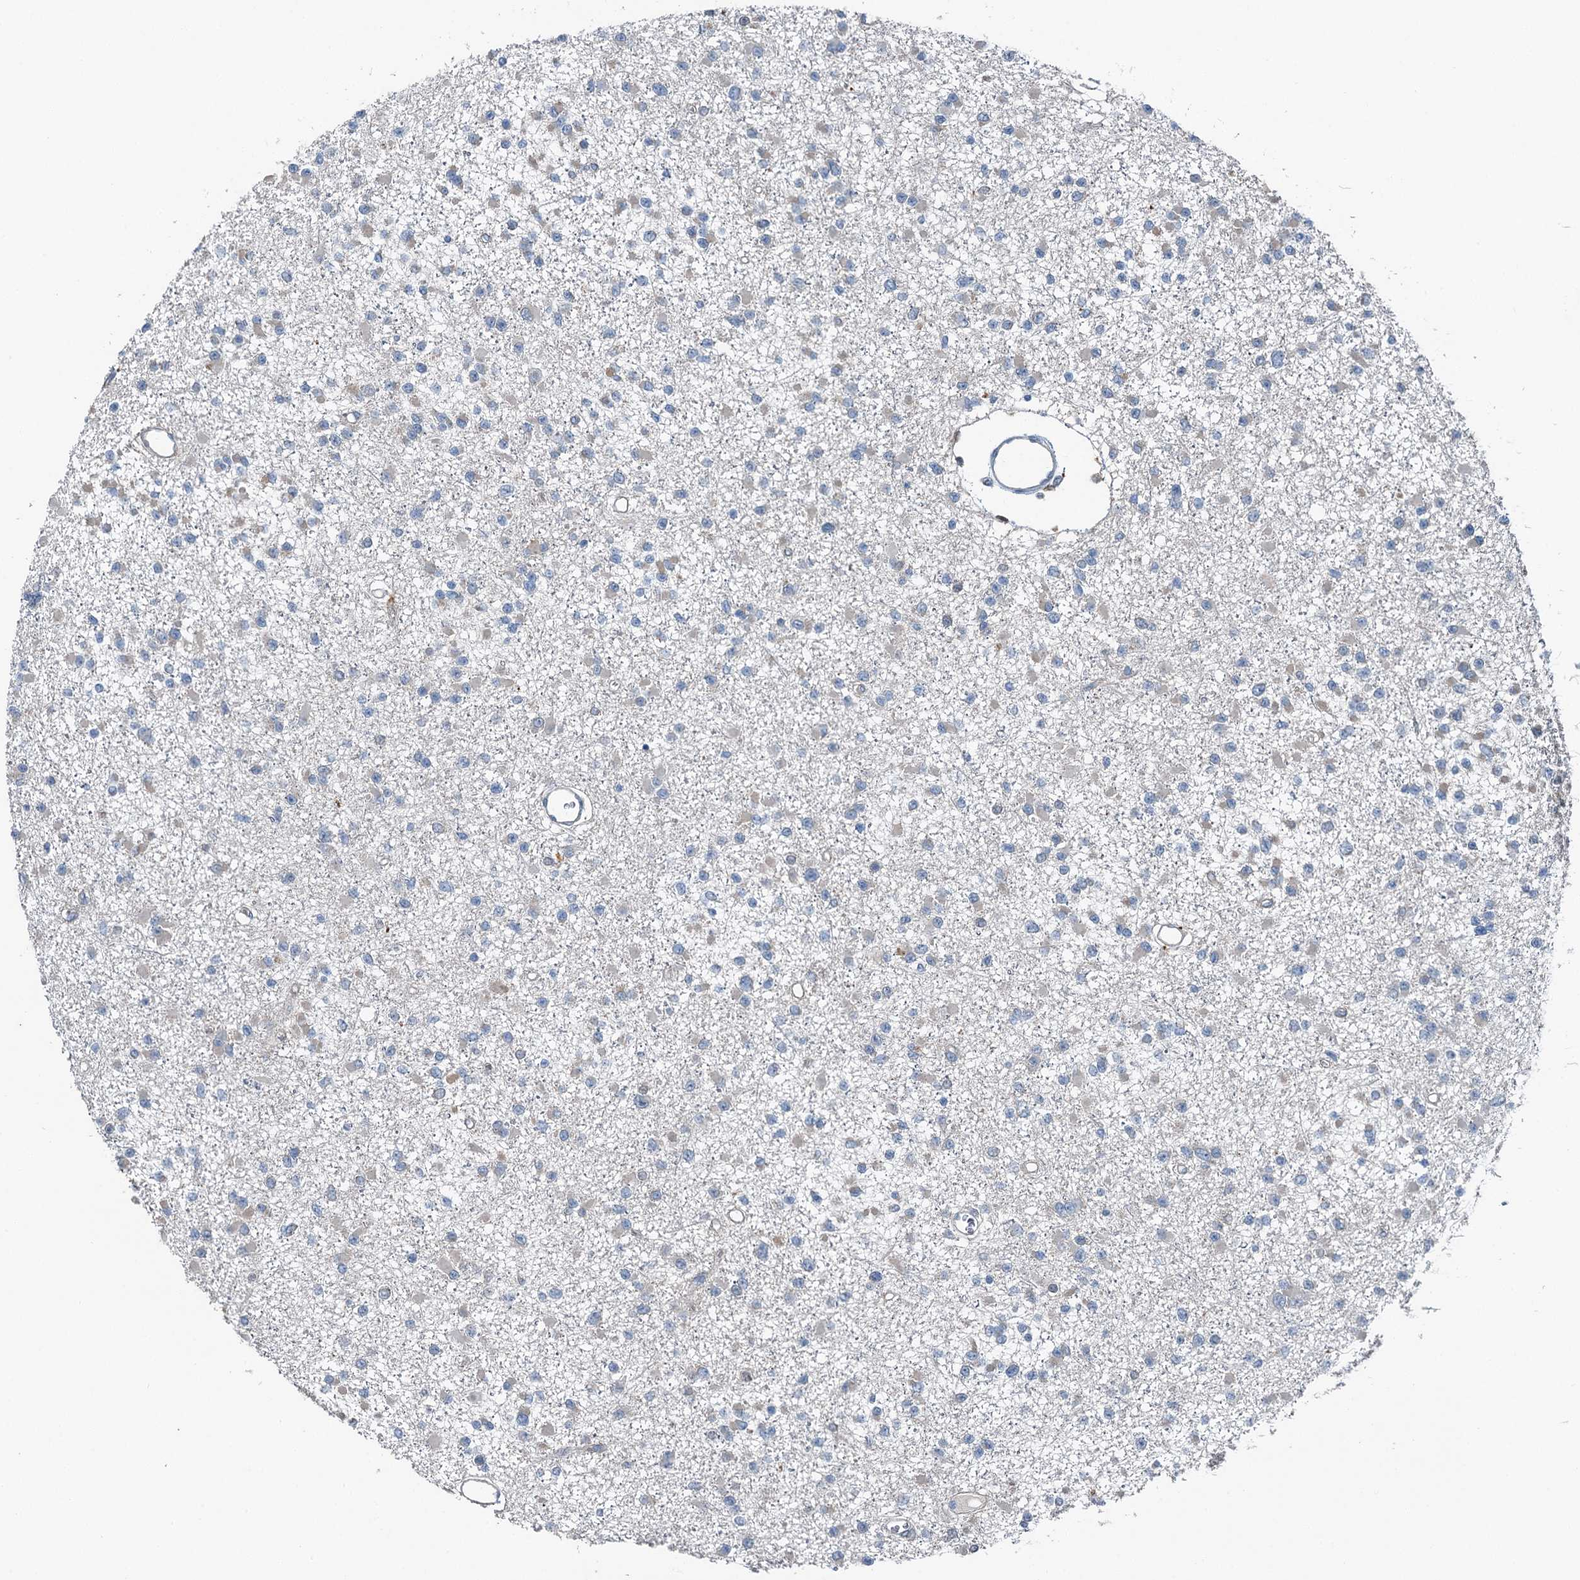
{"staining": {"intensity": "negative", "quantity": "none", "location": "none"}, "tissue": "glioma", "cell_type": "Tumor cells", "image_type": "cancer", "snomed": [{"axis": "morphology", "description": "Glioma, malignant, Low grade"}, {"axis": "topography", "description": "Brain"}], "caption": "Malignant glioma (low-grade) was stained to show a protein in brown. There is no significant expression in tumor cells.", "gene": "C6orf120", "patient": {"sex": "female", "age": 22}}